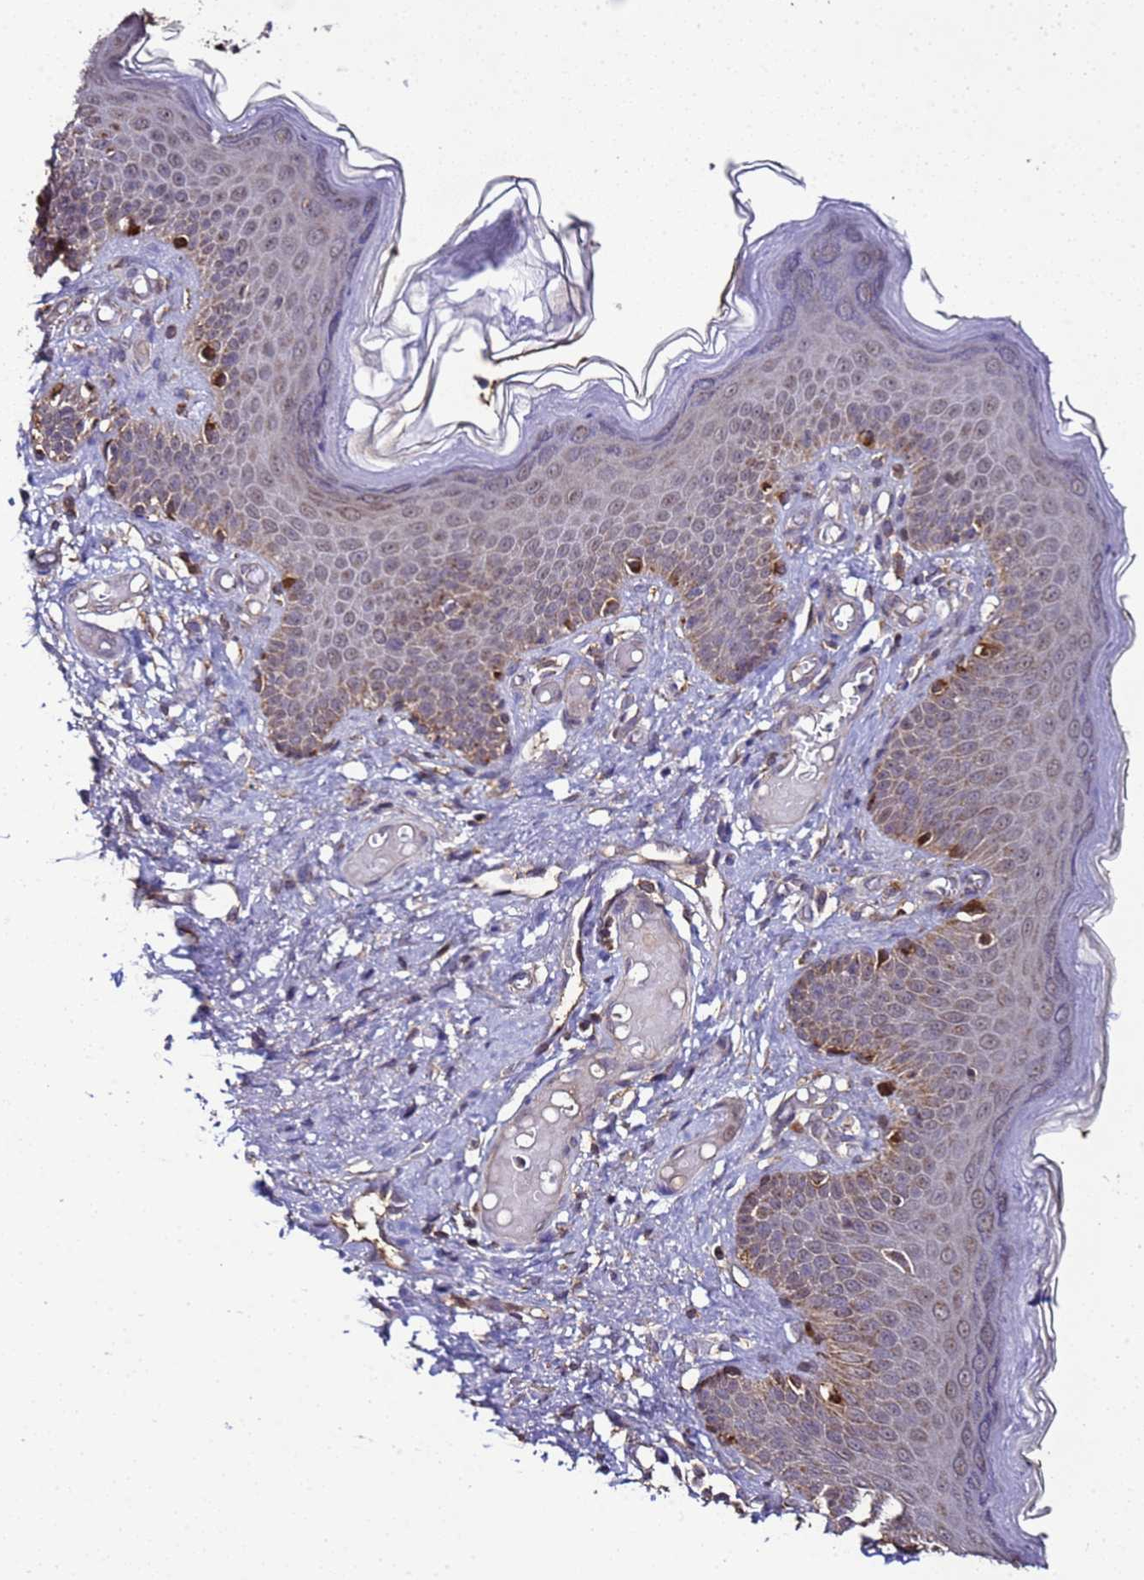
{"staining": {"intensity": "moderate", "quantity": ">75%", "location": "cytoplasmic/membranous"}, "tissue": "skin", "cell_type": "Epidermal cells", "image_type": "normal", "snomed": [{"axis": "morphology", "description": "Normal tissue, NOS"}, {"axis": "topography", "description": "Anal"}], "caption": "Approximately >75% of epidermal cells in unremarkable human skin show moderate cytoplasmic/membranous protein positivity as visualized by brown immunohistochemical staining.", "gene": "HSPBAP1", "patient": {"sex": "female", "age": 40}}